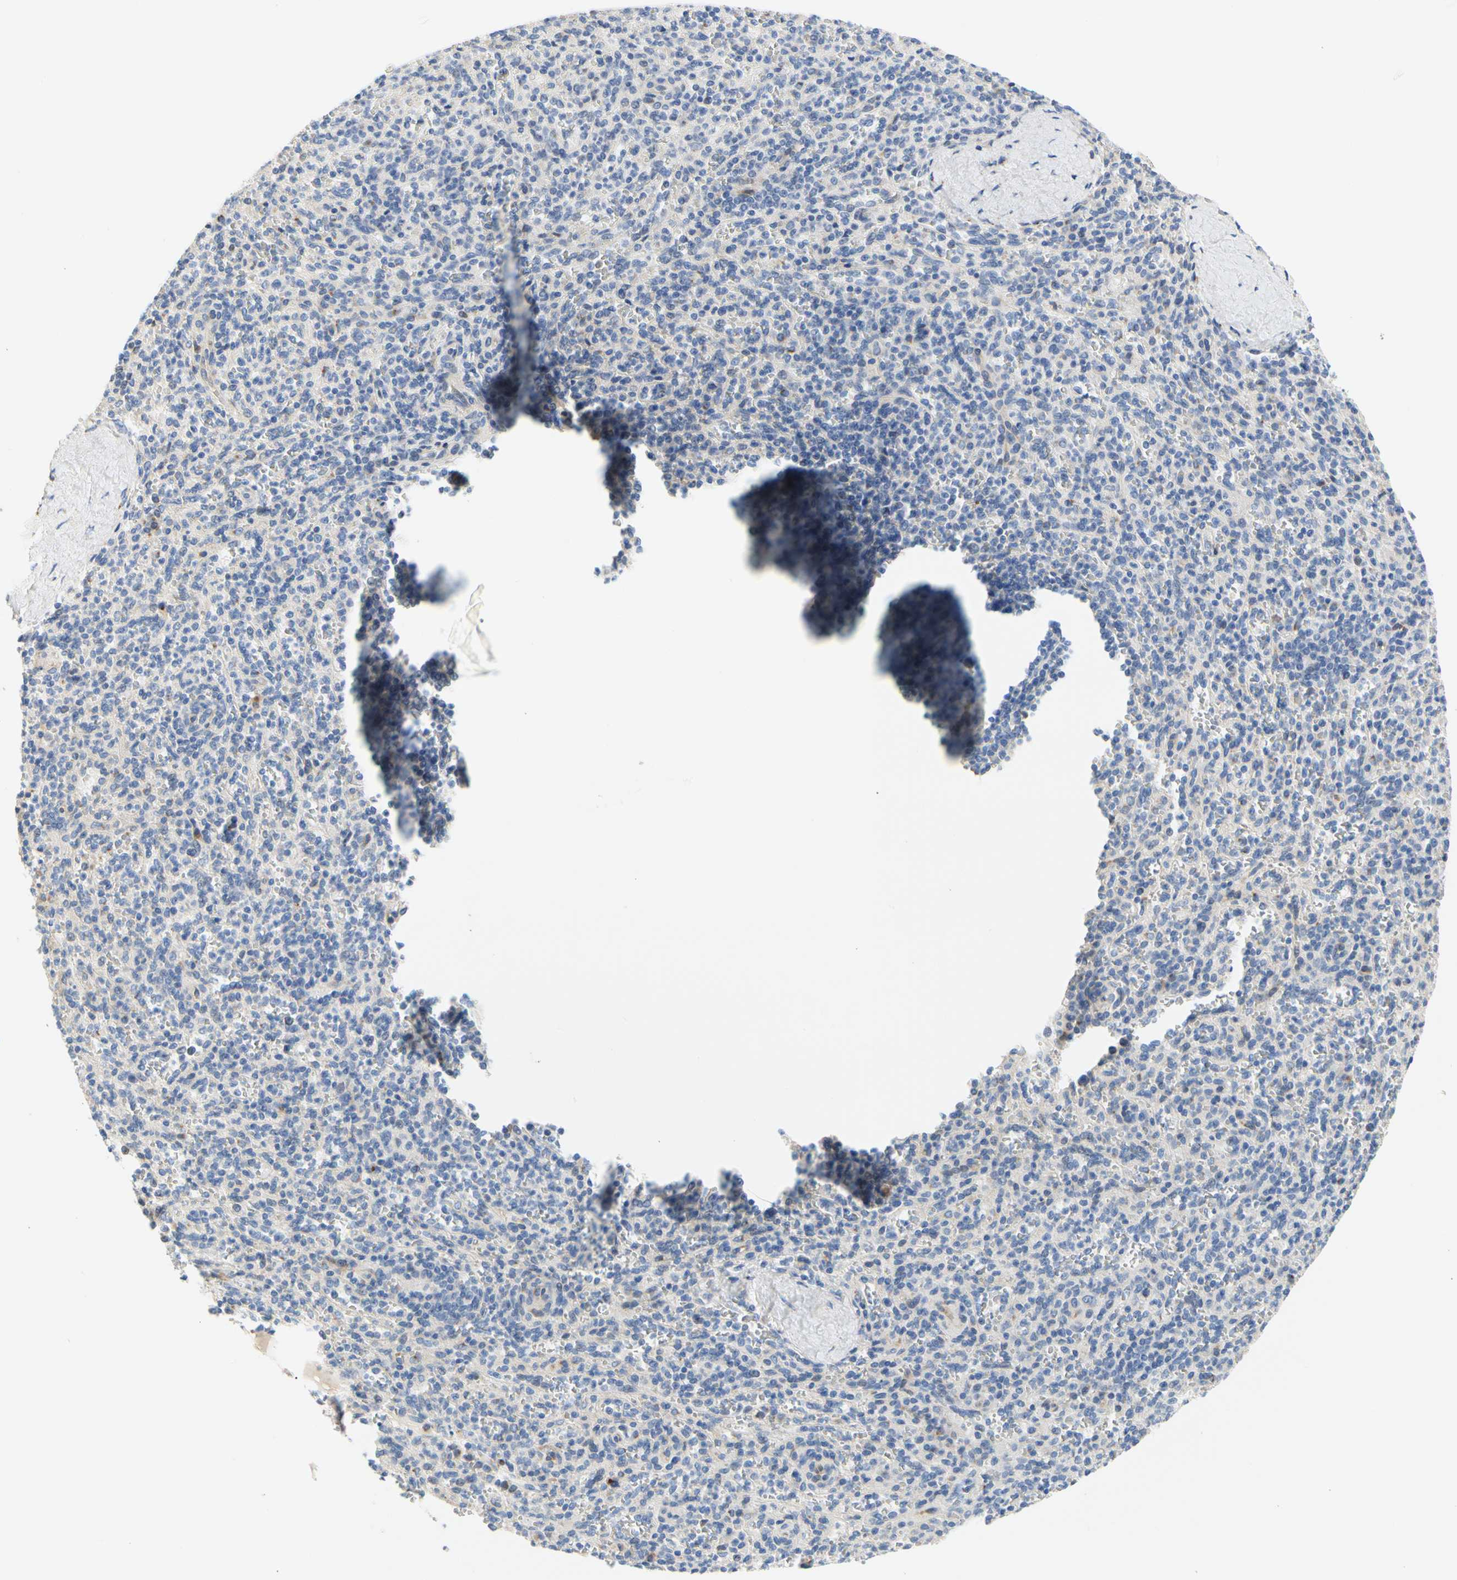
{"staining": {"intensity": "moderate", "quantity": "<25%", "location": "cytoplasmic/membranous"}, "tissue": "spleen", "cell_type": "Cells in red pulp", "image_type": "normal", "snomed": [{"axis": "morphology", "description": "Normal tissue, NOS"}, {"axis": "topography", "description": "Spleen"}], "caption": "Immunohistochemical staining of normal spleen reveals moderate cytoplasmic/membranous protein positivity in approximately <25% of cells in red pulp. (DAB = brown stain, brightfield microscopy at high magnification).", "gene": "ZNF236", "patient": {"sex": "male", "age": 36}}